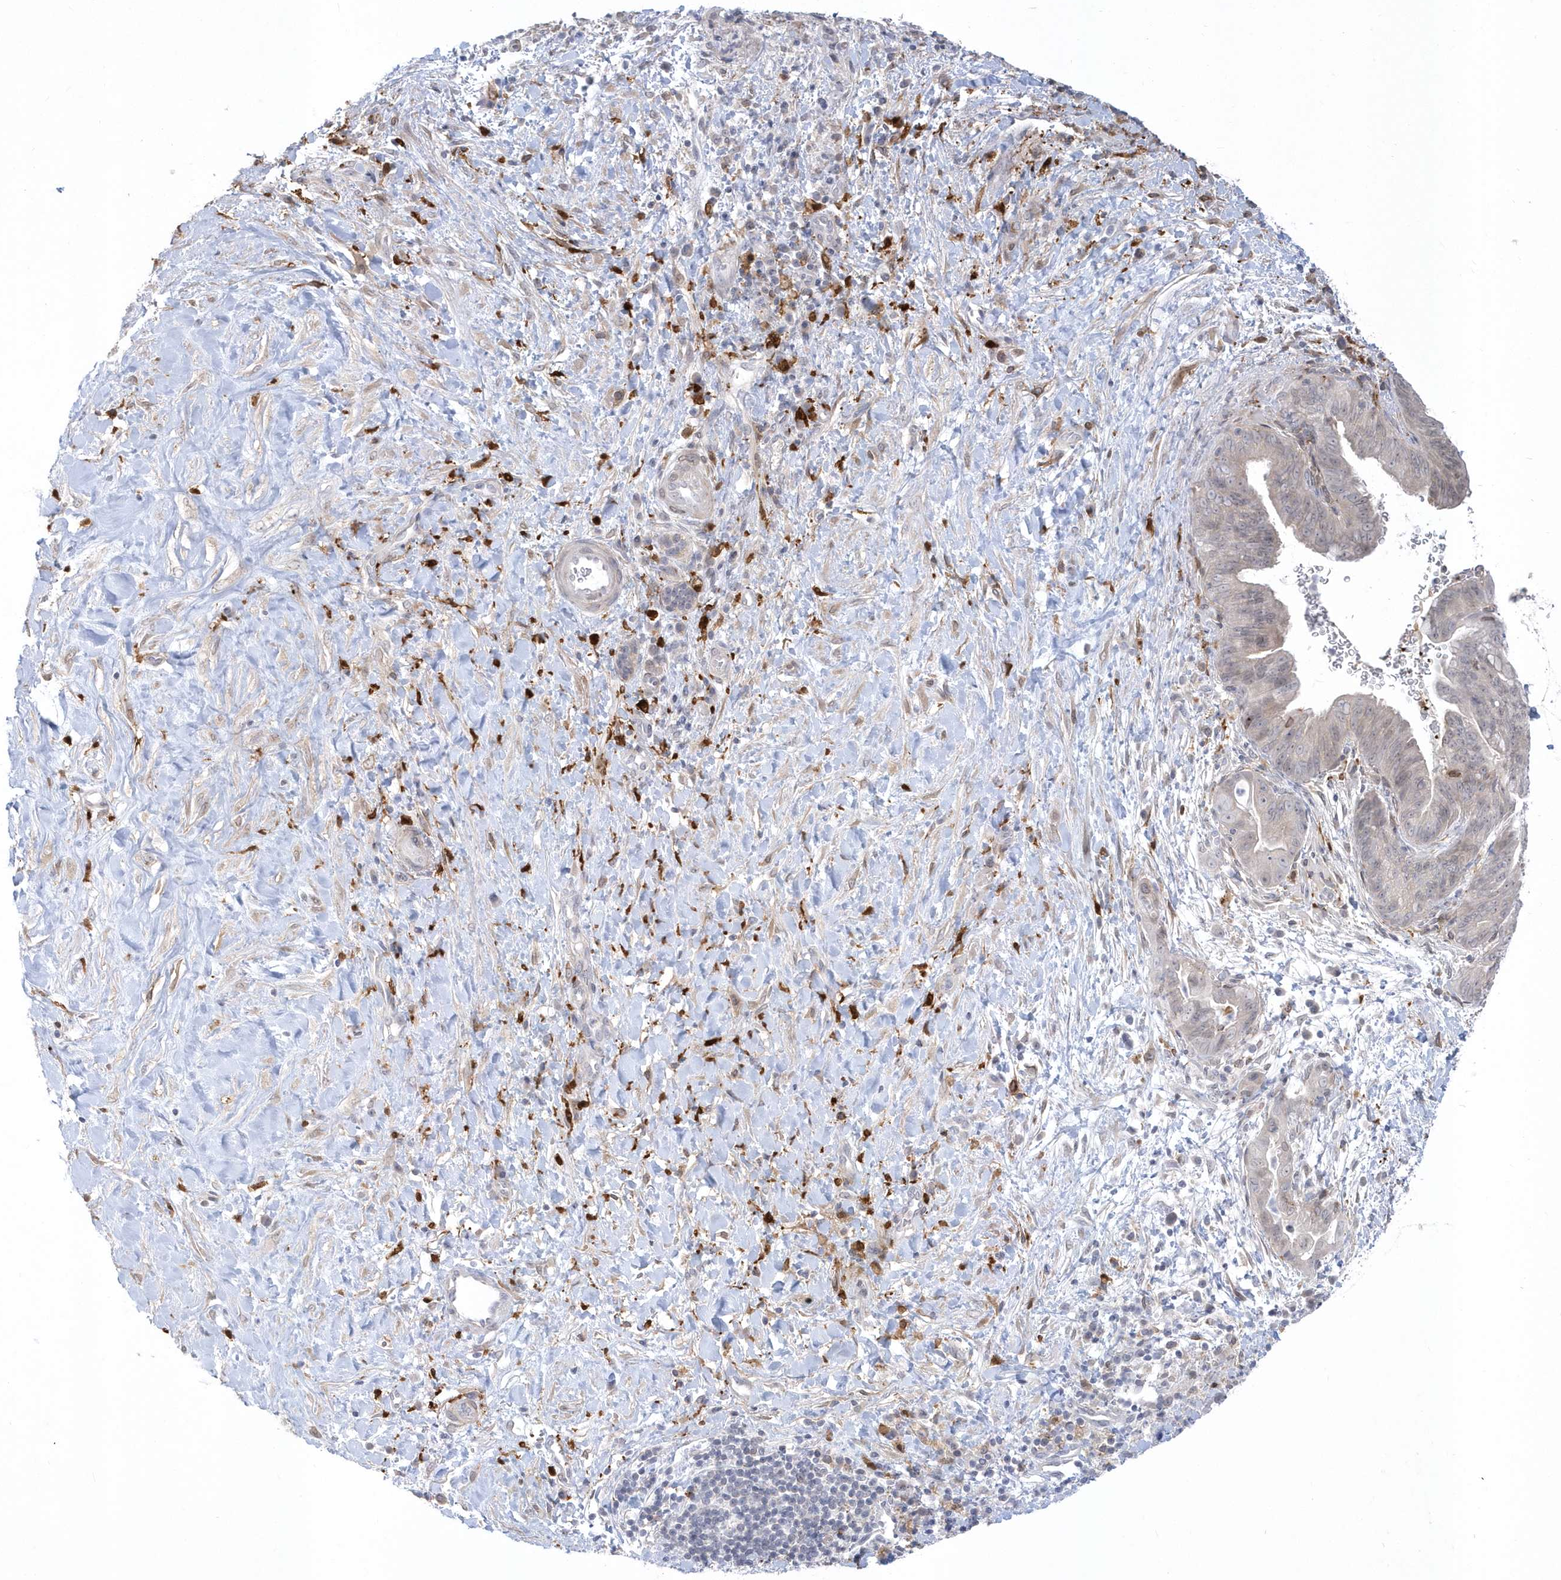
{"staining": {"intensity": "negative", "quantity": "none", "location": "none"}, "tissue": "pancreatic cancer", "cell_type": "Tumor cells", "image_type": "cancer", "snomed": [{"axis": "morphology", "description": "Adenocarcinoma, NOS"}, {"axis": "topography", "description": "Pancreas"}], "caption": "Tumor cells are negative for brown protein staining in adenocarcinoma (pancreatic). Nuclei are stained in blue.", "gene": "TSPEAR", "patient": {"sex": "male", "age": 75}}